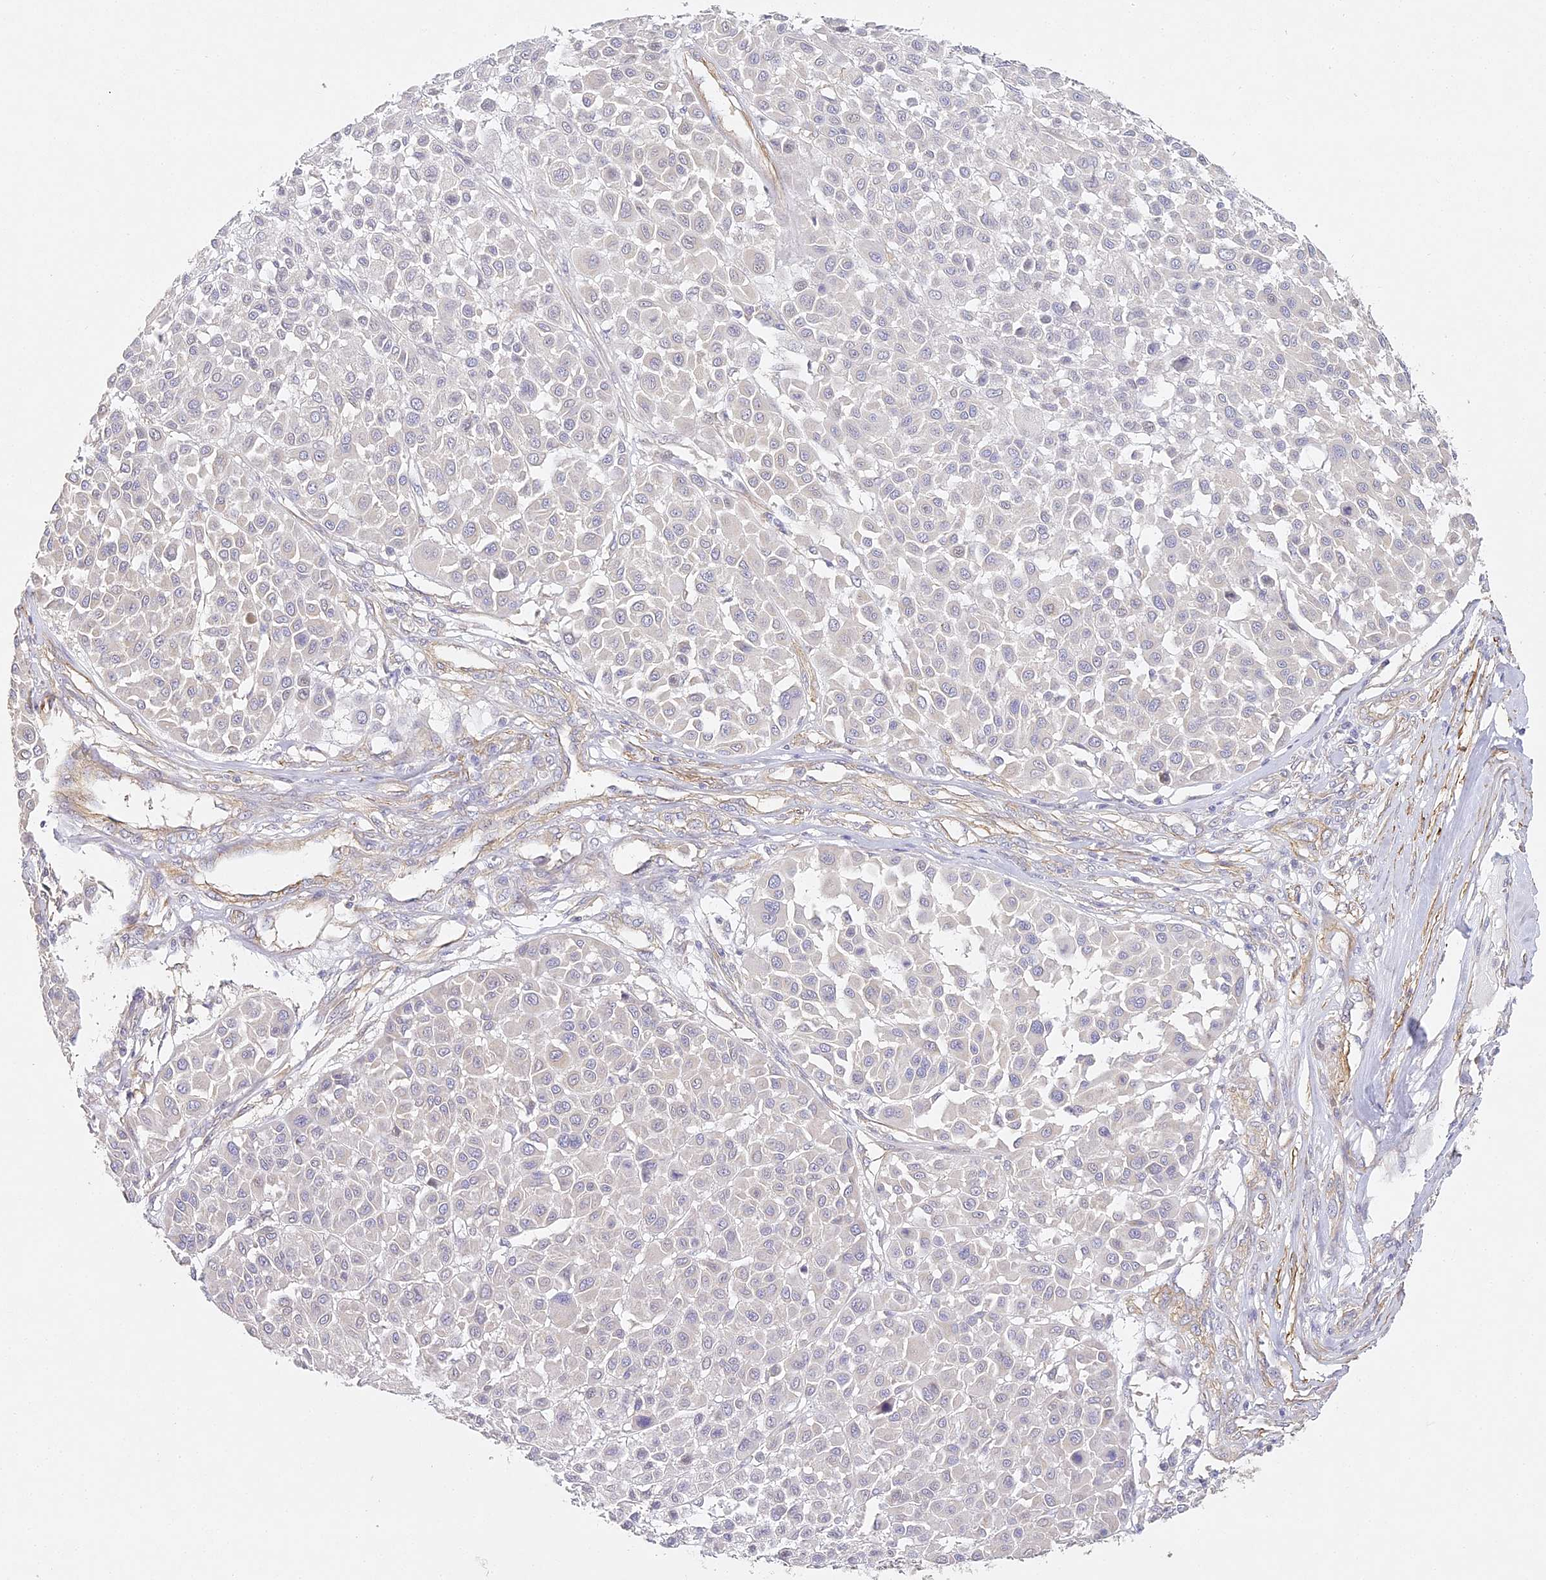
{"staining": {"intensity": "negative", "quantity": "none", "location": "none"}, "tissue": "melanoma", "cell_type": "Tumor cells", "image_type": "cancer", "snomed": [{"axis": "morphology", "description": "Malignant melanoma, Metastatic site"}, {"axis": "topography", "description": "Soft tissue"}], "caption": "Histopathology image shows no protein expression in tumor cells of malignant melanoma (metastatic site) tissue.", "gene": "MED28", "patient": {"sex": "male", "age": 41}}